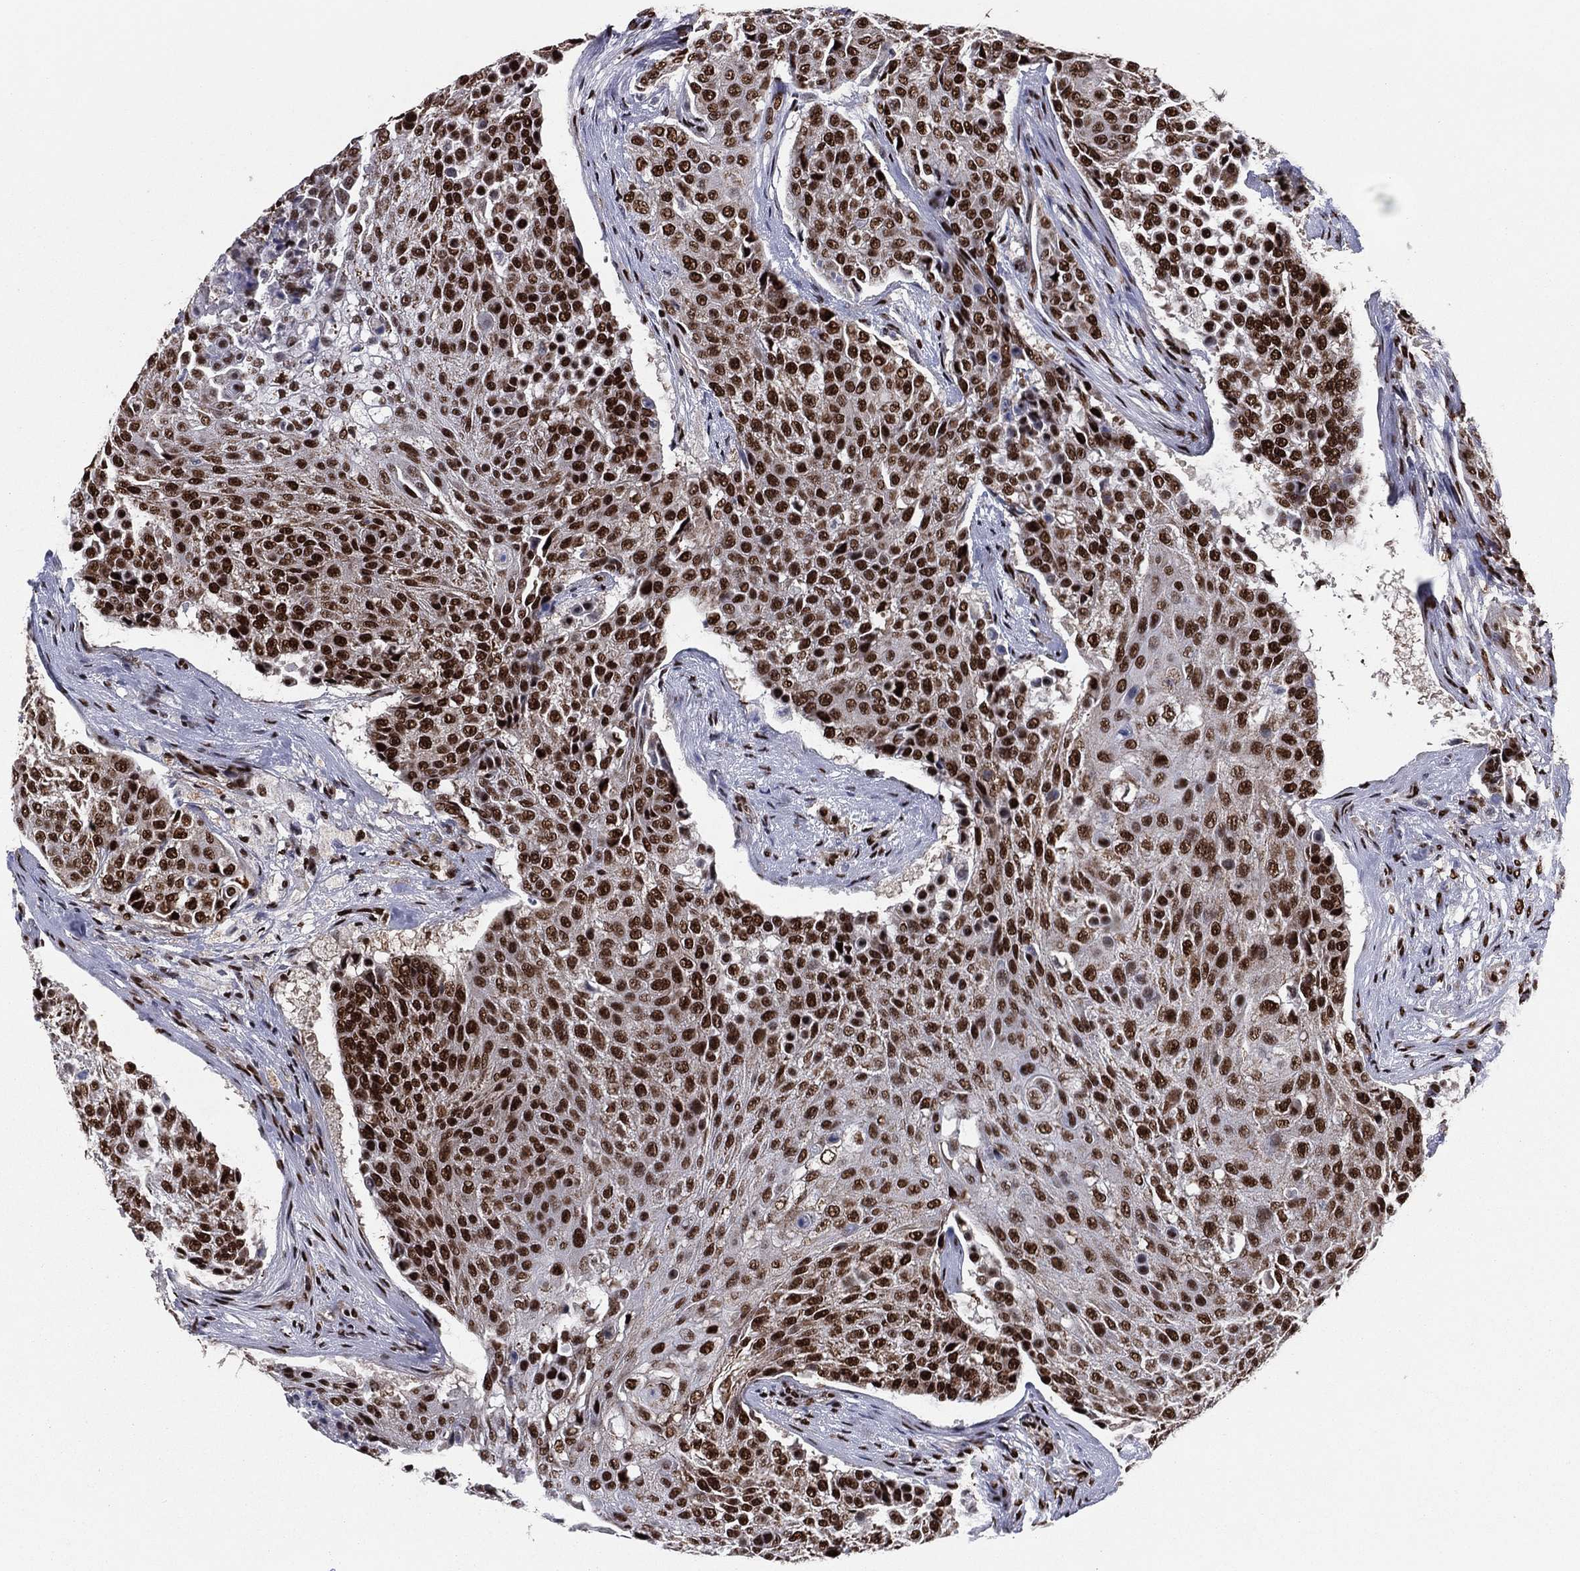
{"staining": {"intensity": "strong", "quantity": ">75%", "location": "nuclear"}, "tissue": "urothelial cancer", "cell_type": "Tumor cells", "image_type": "cancer", "snomed": [{"axis": "morphology", "description": "Urothelial carcinoma, High grade"}, {"axis": "topography", "description": "Urinary bladder"}], "caption": "About >75% of tumor cells in human high-grade urothelial carcinoma reveal strong nuclear protein positivity as visualized by brown immunohistochemical staining.", "gene": "TP53BP1", "patient": {"sex": "female", "age": 63}}